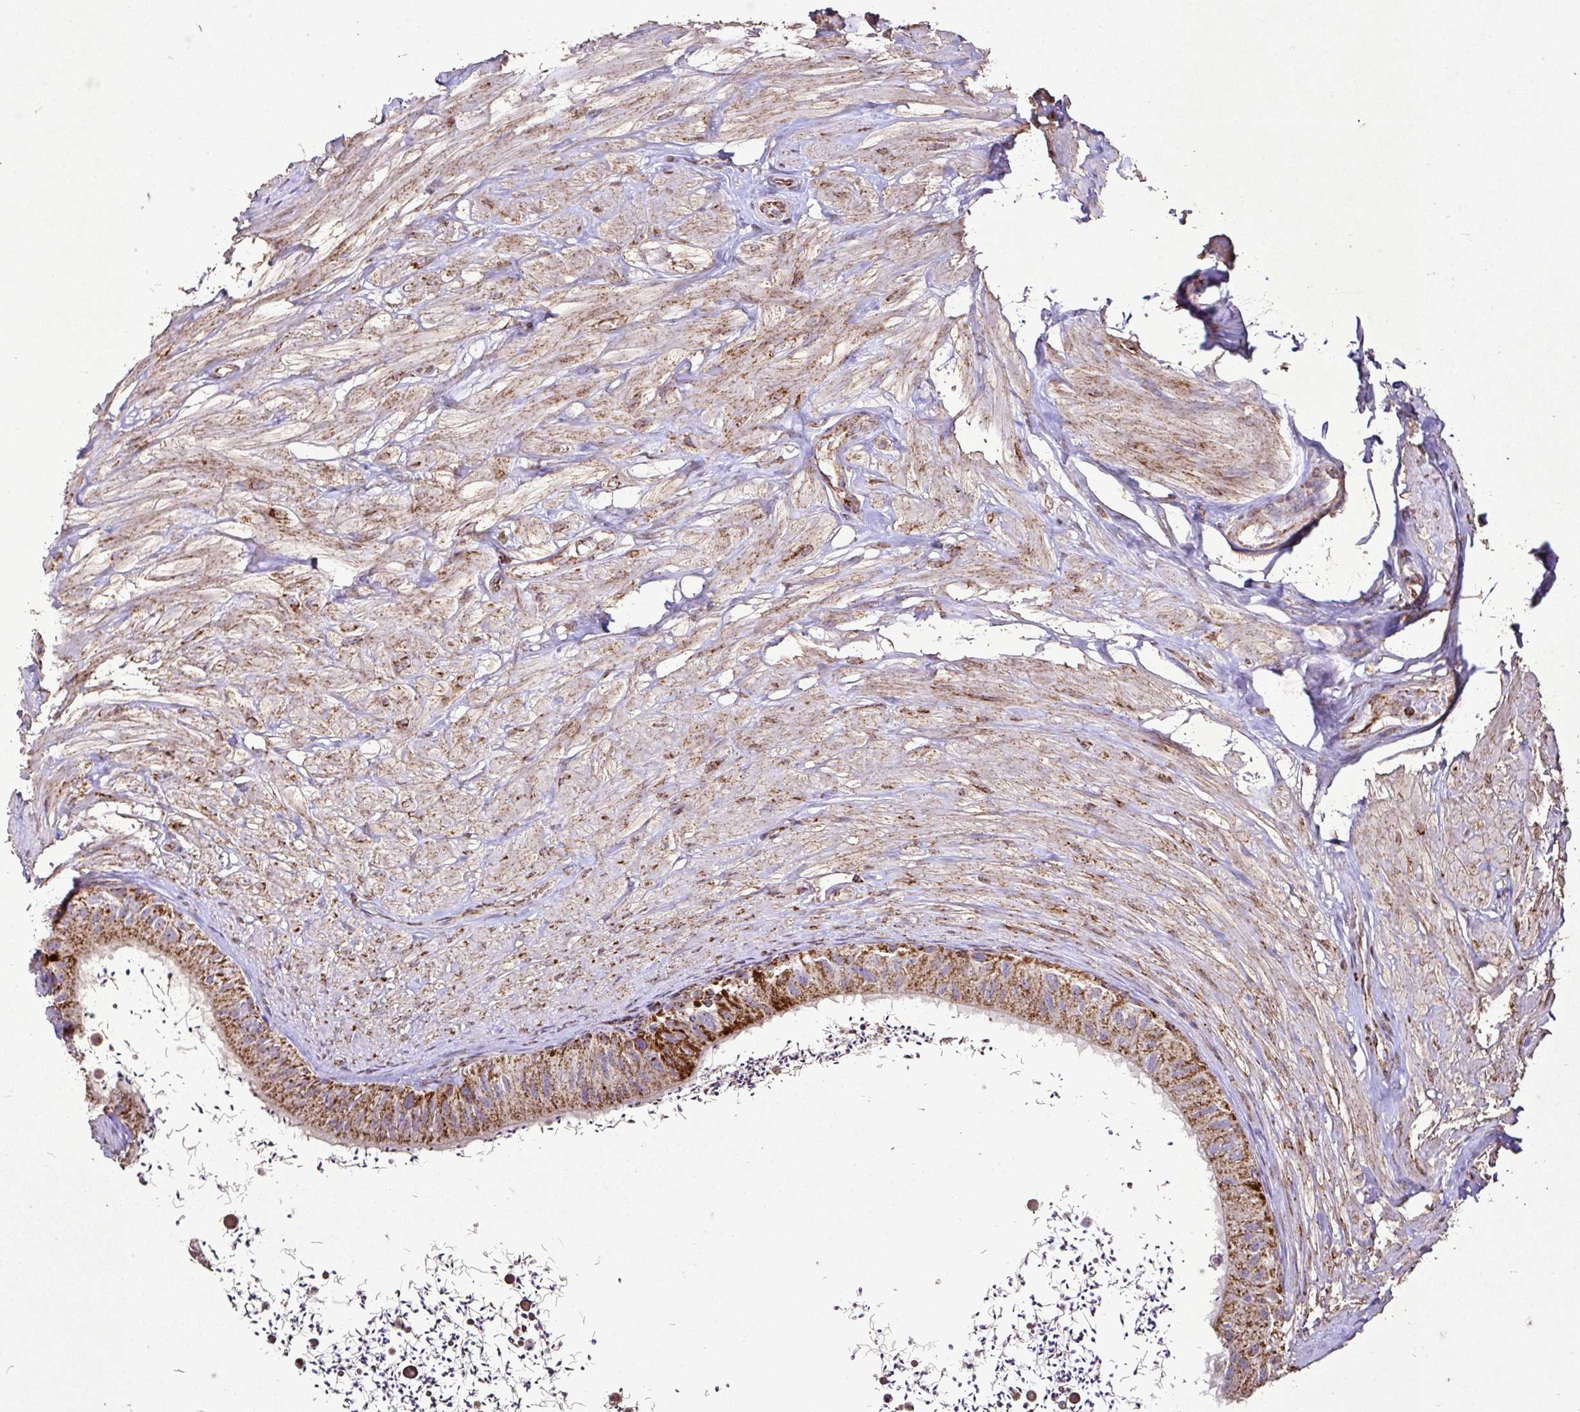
{"staining": {"intensity": "moderate", "quantity": ">75%", "location": "cytoplasmic/membranous"}, "tissue": "epididymis", "cell_type": "Glandular cells", "image_type": "normal", "snomed": [{"axis": "morphology", "description": "Normal tissue, NOS"}, {"axis": "topography", "description": "Epididymis"}, {"axis": "topography", "description": "Peripheral nerve tissue"}], "caption": "Epididymis stained with a protein marker exhibits moderate staining in glandular cells.", "gene": "AGK", "patient": {"sex": "male", "age": 32}}